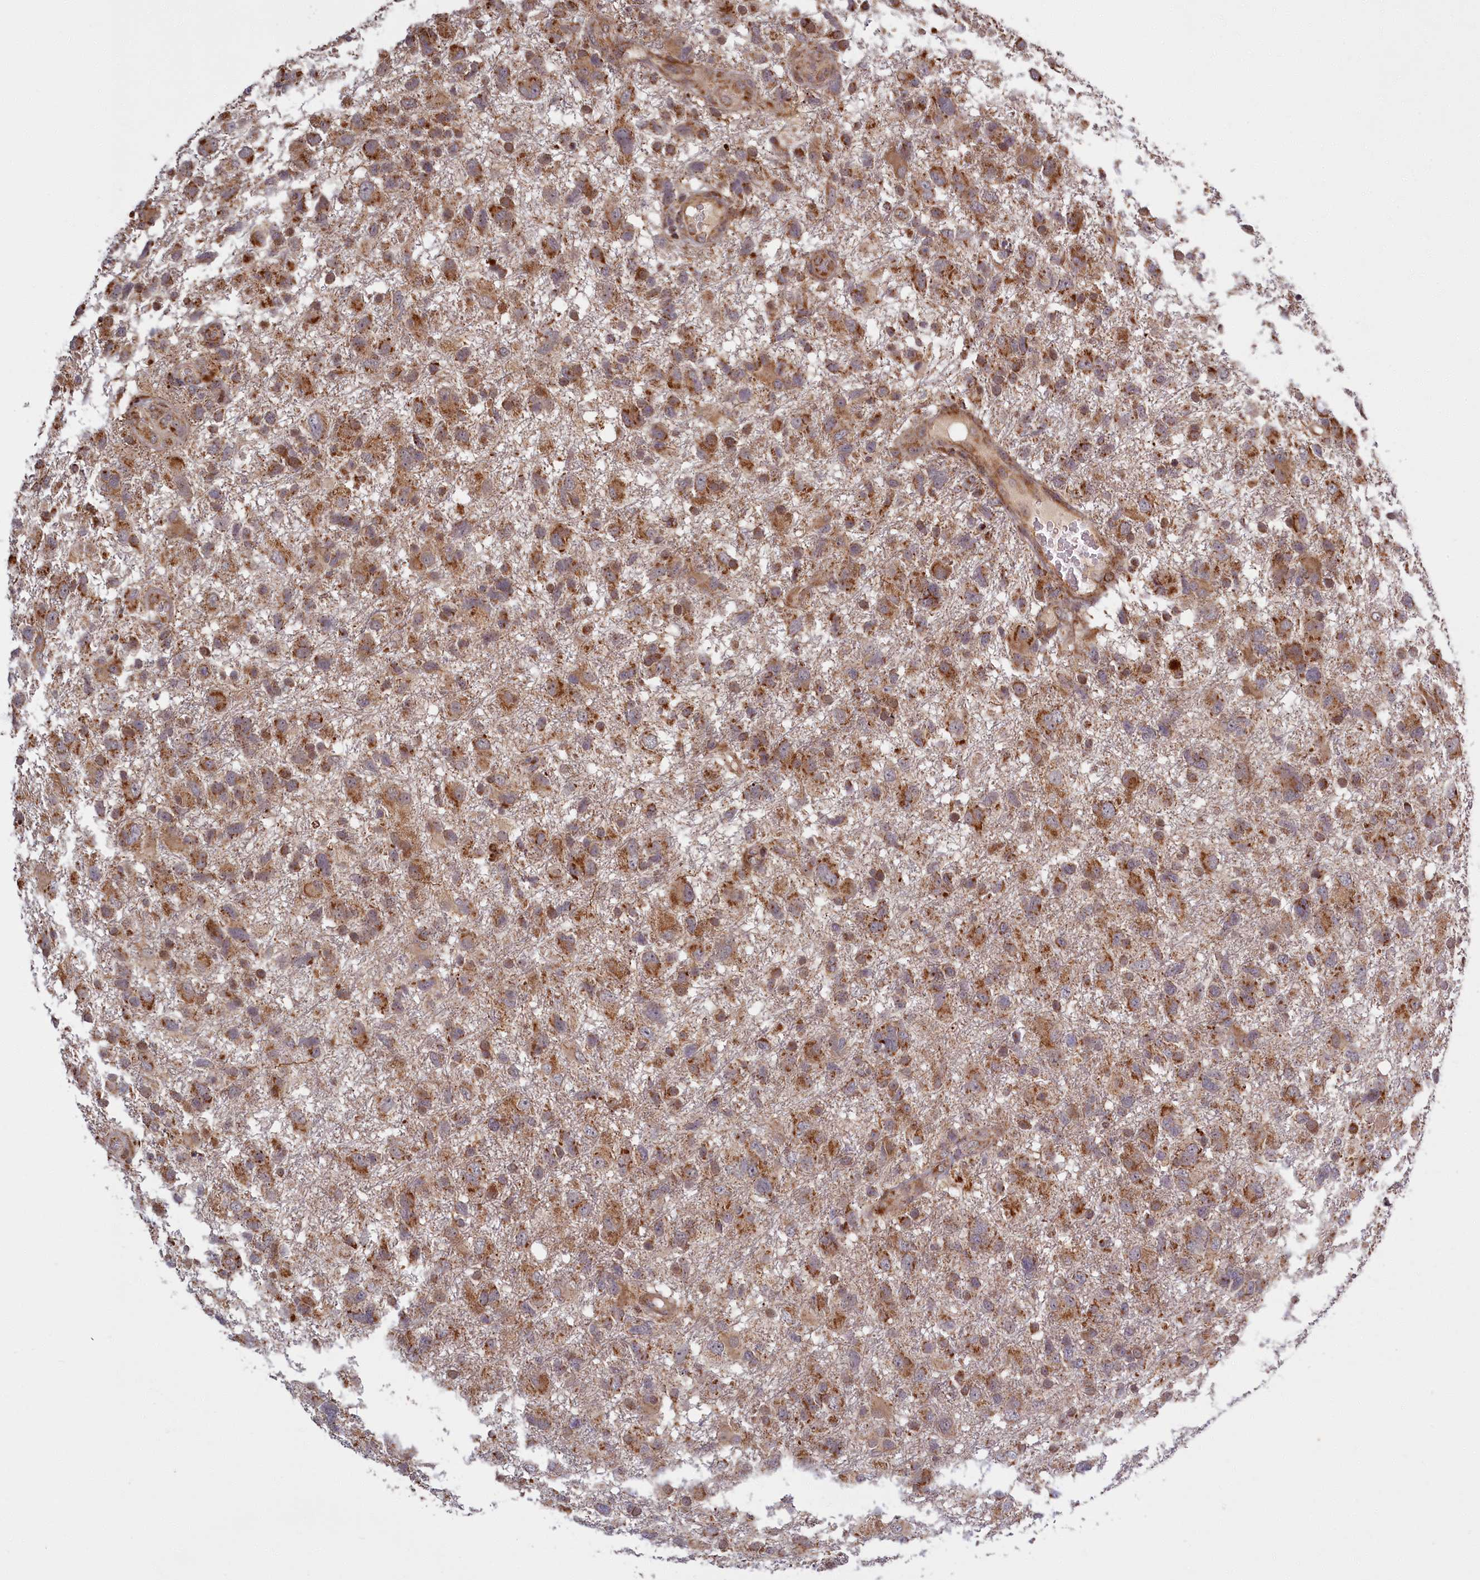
{"staining": {"intensity": "strong", "quantity": ">75%", "location": "cytoplasmic/membranous"}, "tissue": "glioma", "cell_type": "Tumor cells", "image_type": "cancer", "snomed": [{"axis": "morphology", "description": "Glioma, malignant, High grade"}, {"axis": "topography", "description": "Brain"}], "caption": "High-grade glioma (malignant) tissue exhibits strong cytoplasmic/membranous expression in about >75% of tumor cells Using DAB (3,3'-diaminobenzidine) (brown) and hematoxylin (blue) stains, captured at high magnification using brightfield microscopy.", "gene": "PLA2G10", "patient": {"sex": "male", "age": 61}}